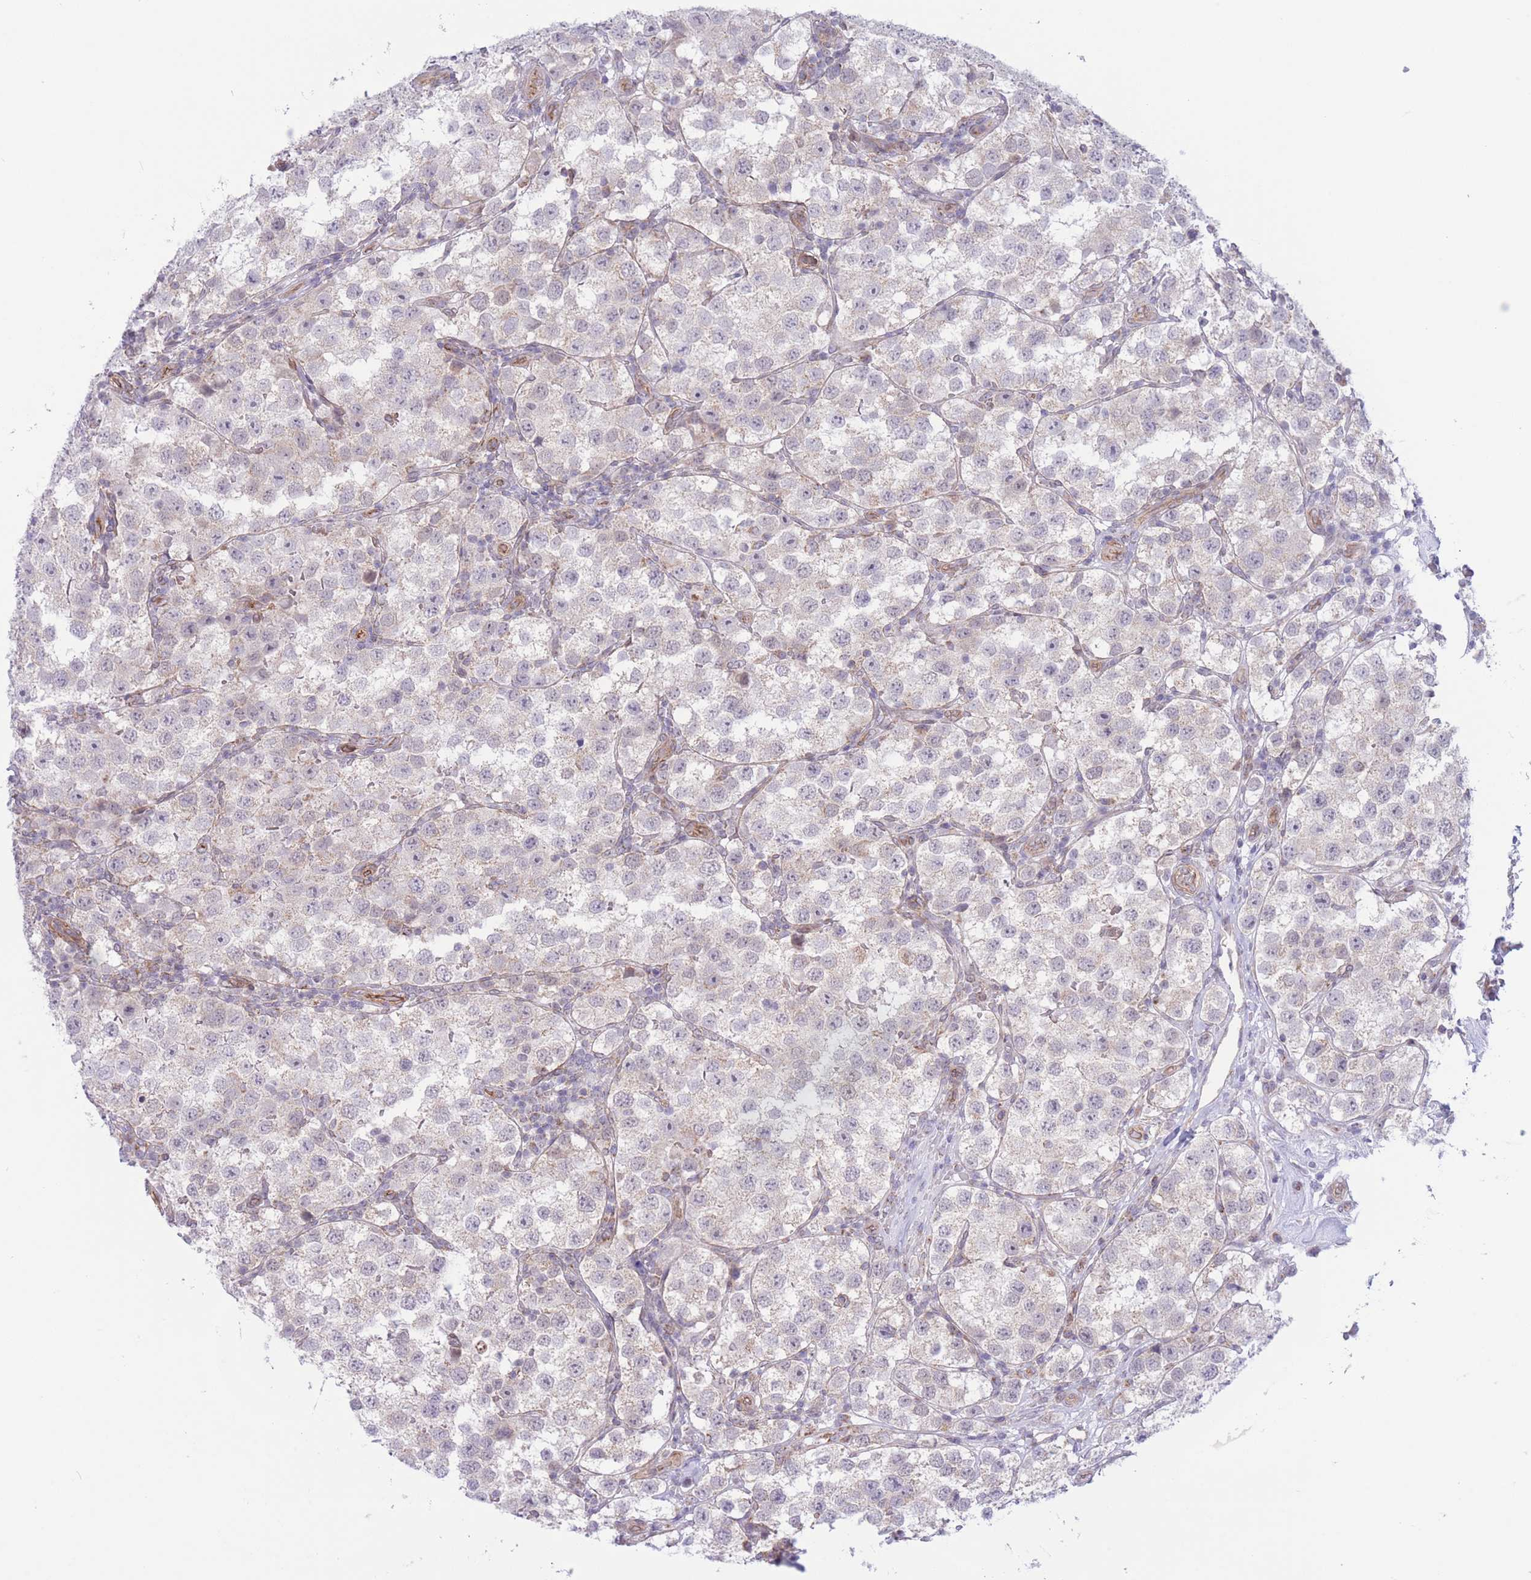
{"staining": {"intensity": "negative", "quantity": "none", "location": "none"}, "tissue": "testis cancer", "cell_type": "Tumor cells", "image_type": "cancer", "snomed": [{"axis": "morphology", "description": "Seminoma, NOS"}, {"axis": "topography", "description": "Testis"}], "caption": "The histopathology image shows no significant positivity in tumor cells of testis seminoma.", "gene": "MRPS31", "patient": {"sex": "male", "age": 37}}